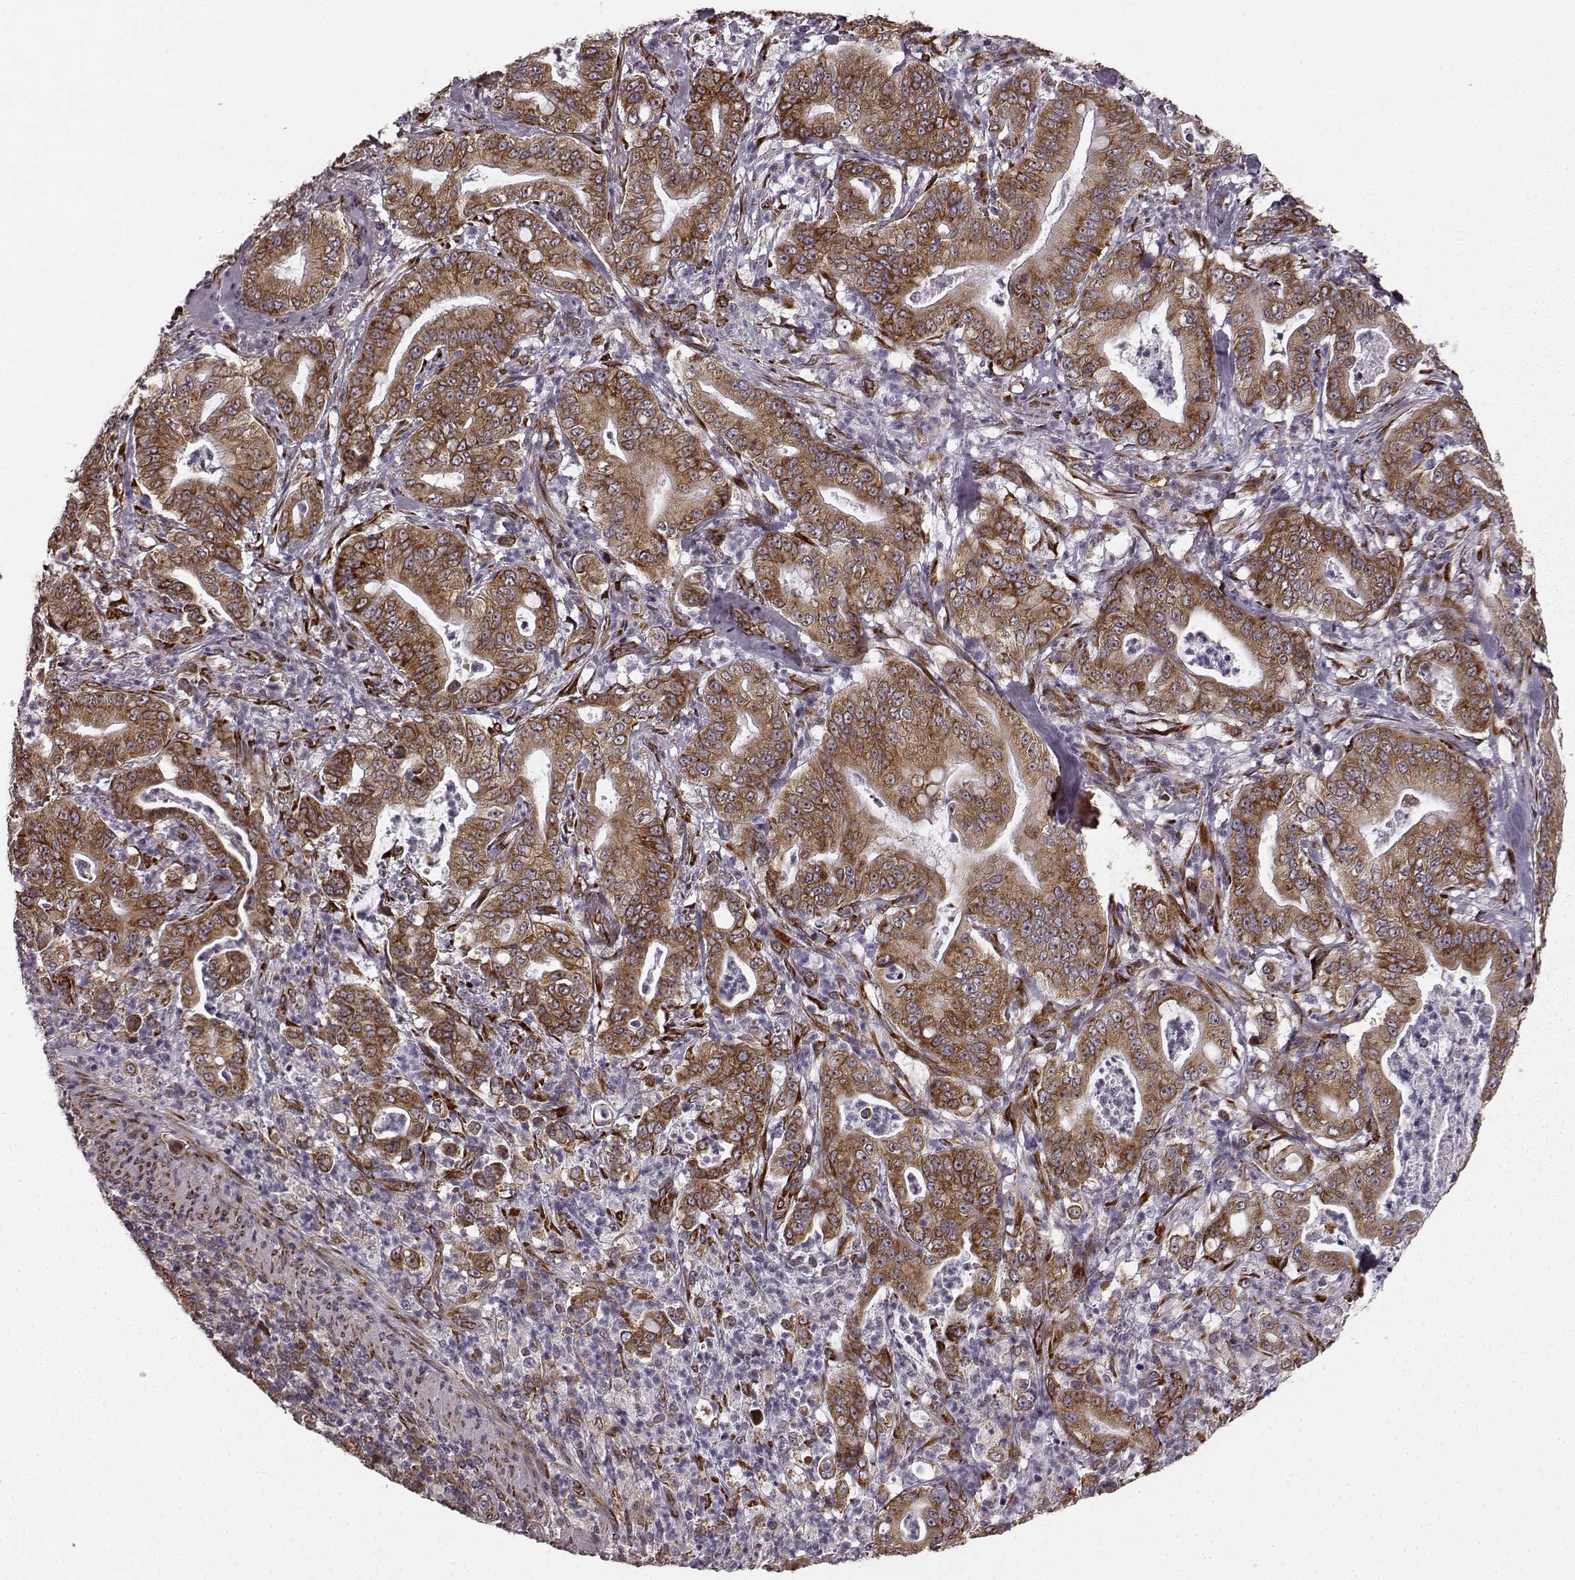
{"staining": {"intensity": "strong", "quantity": "25%-75%", "location": "cytoplasmic/membranous"}, "tissue": "pancreatic cancer", "cell_type": "Tumor cells", "image_type": "cancer", "snomed": [{"axis": "morphology", "description": "Adenocarcinoma, NOS"}, {"axis": "topography", "description": "Pancreas"}], "caption": "Adenocarcinoma (pancreatic) tissue displays strong cytoplasmic/membranous staining in about 25%-75% of tumor cells", "gene": "TMEM14A", "patient": {"sex": "male", "age": 71}}